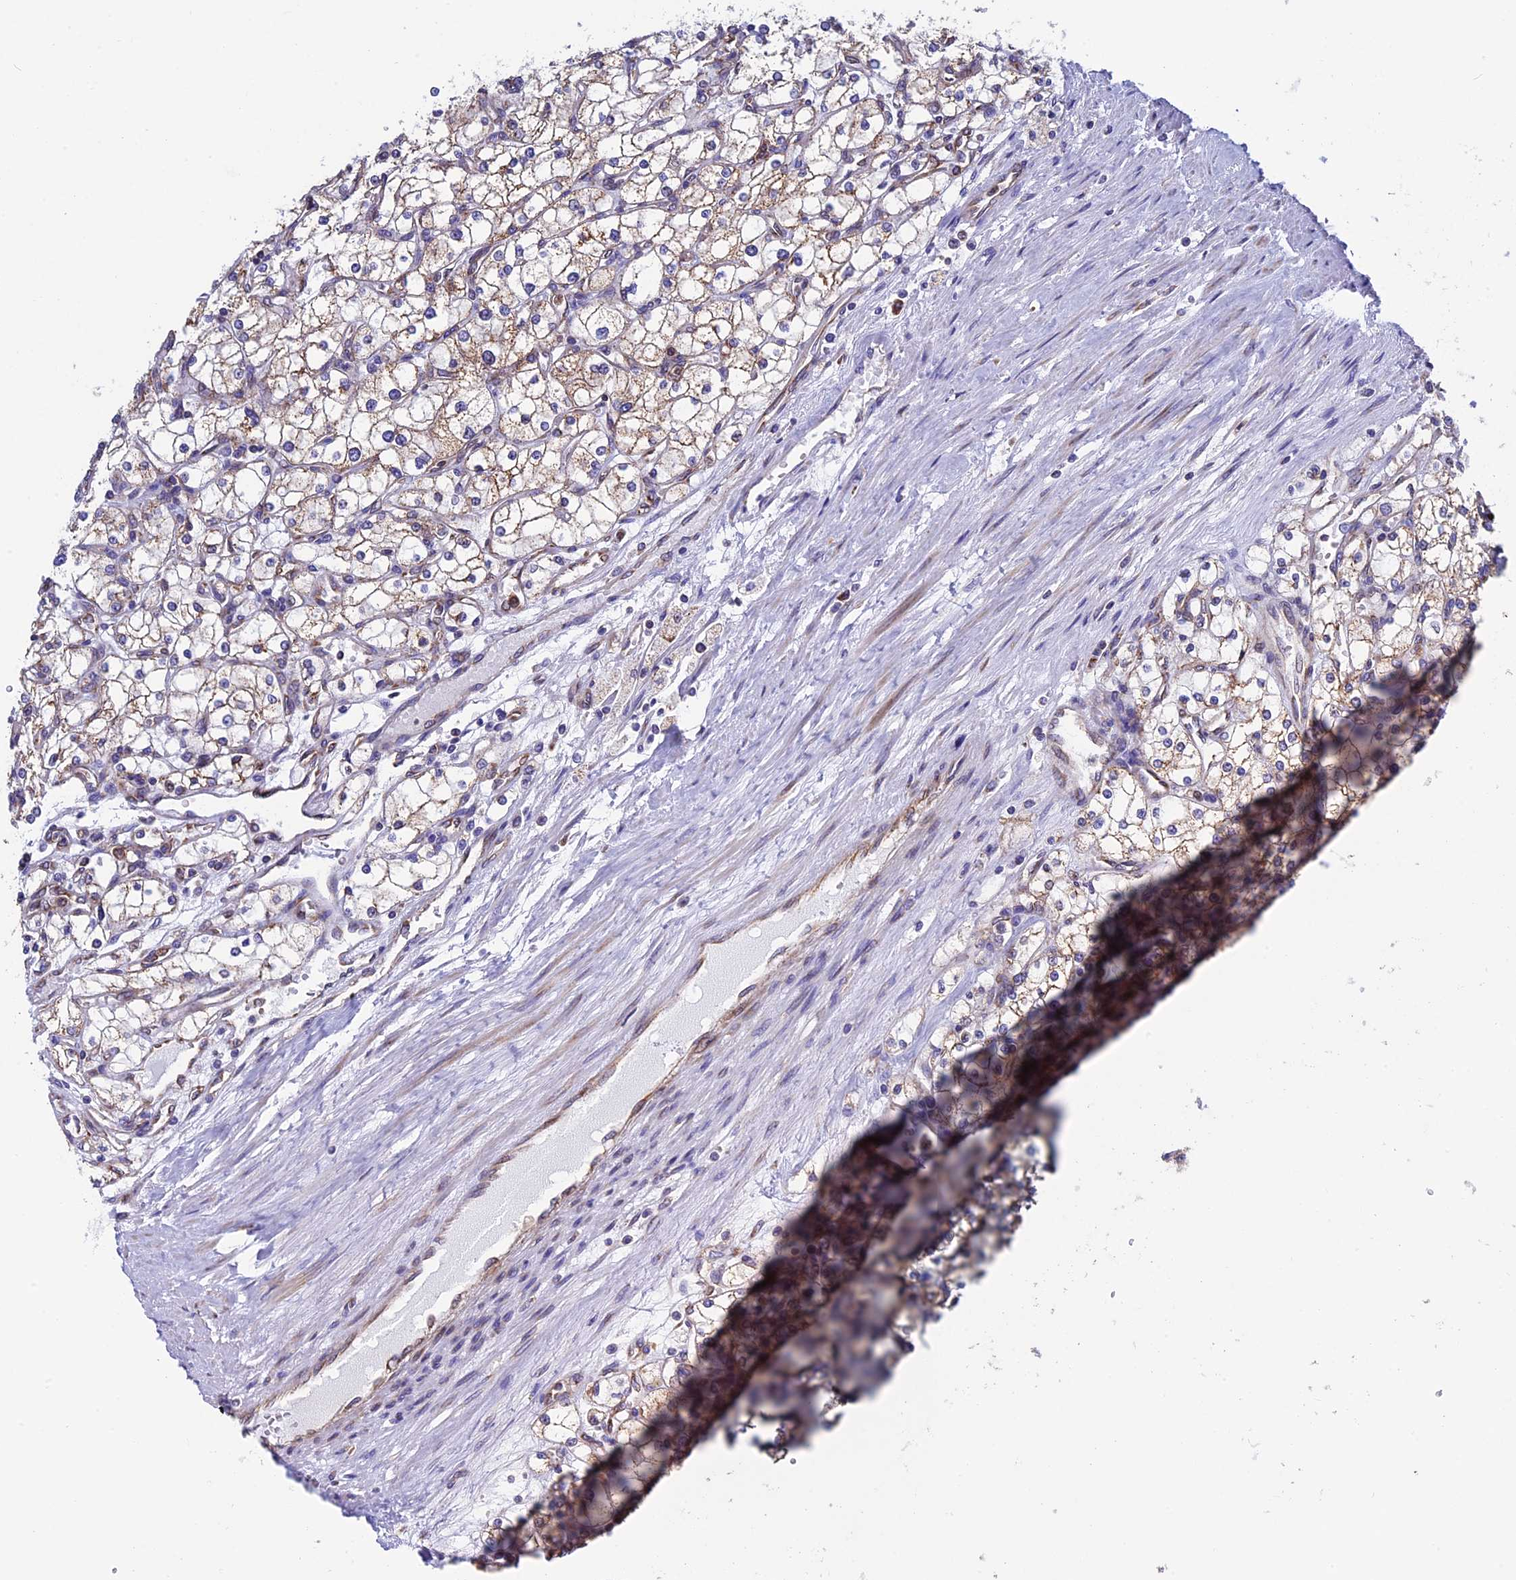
{"staining": {"intensity": "weak", "quantity": ">75%", "location": "cytoplasmic/membranous"}, "tissue": "renal cancer", "cell_type": "Tumor cells", "image_type": "cancer", "snomed": [{"axis": "morphology", "description": "Adenocarcinoma, NOS"}, {"axis": "topography", "description": "Kidney"}], "caption": "Human renal adenocarcinoma stained with a brown dye demonstrates weak cytoplasmic/membranous positive positivity in about >75% of tumor cells.", "gene": "SLC9A5", "patient": {"sex": "male", "age": 80}}